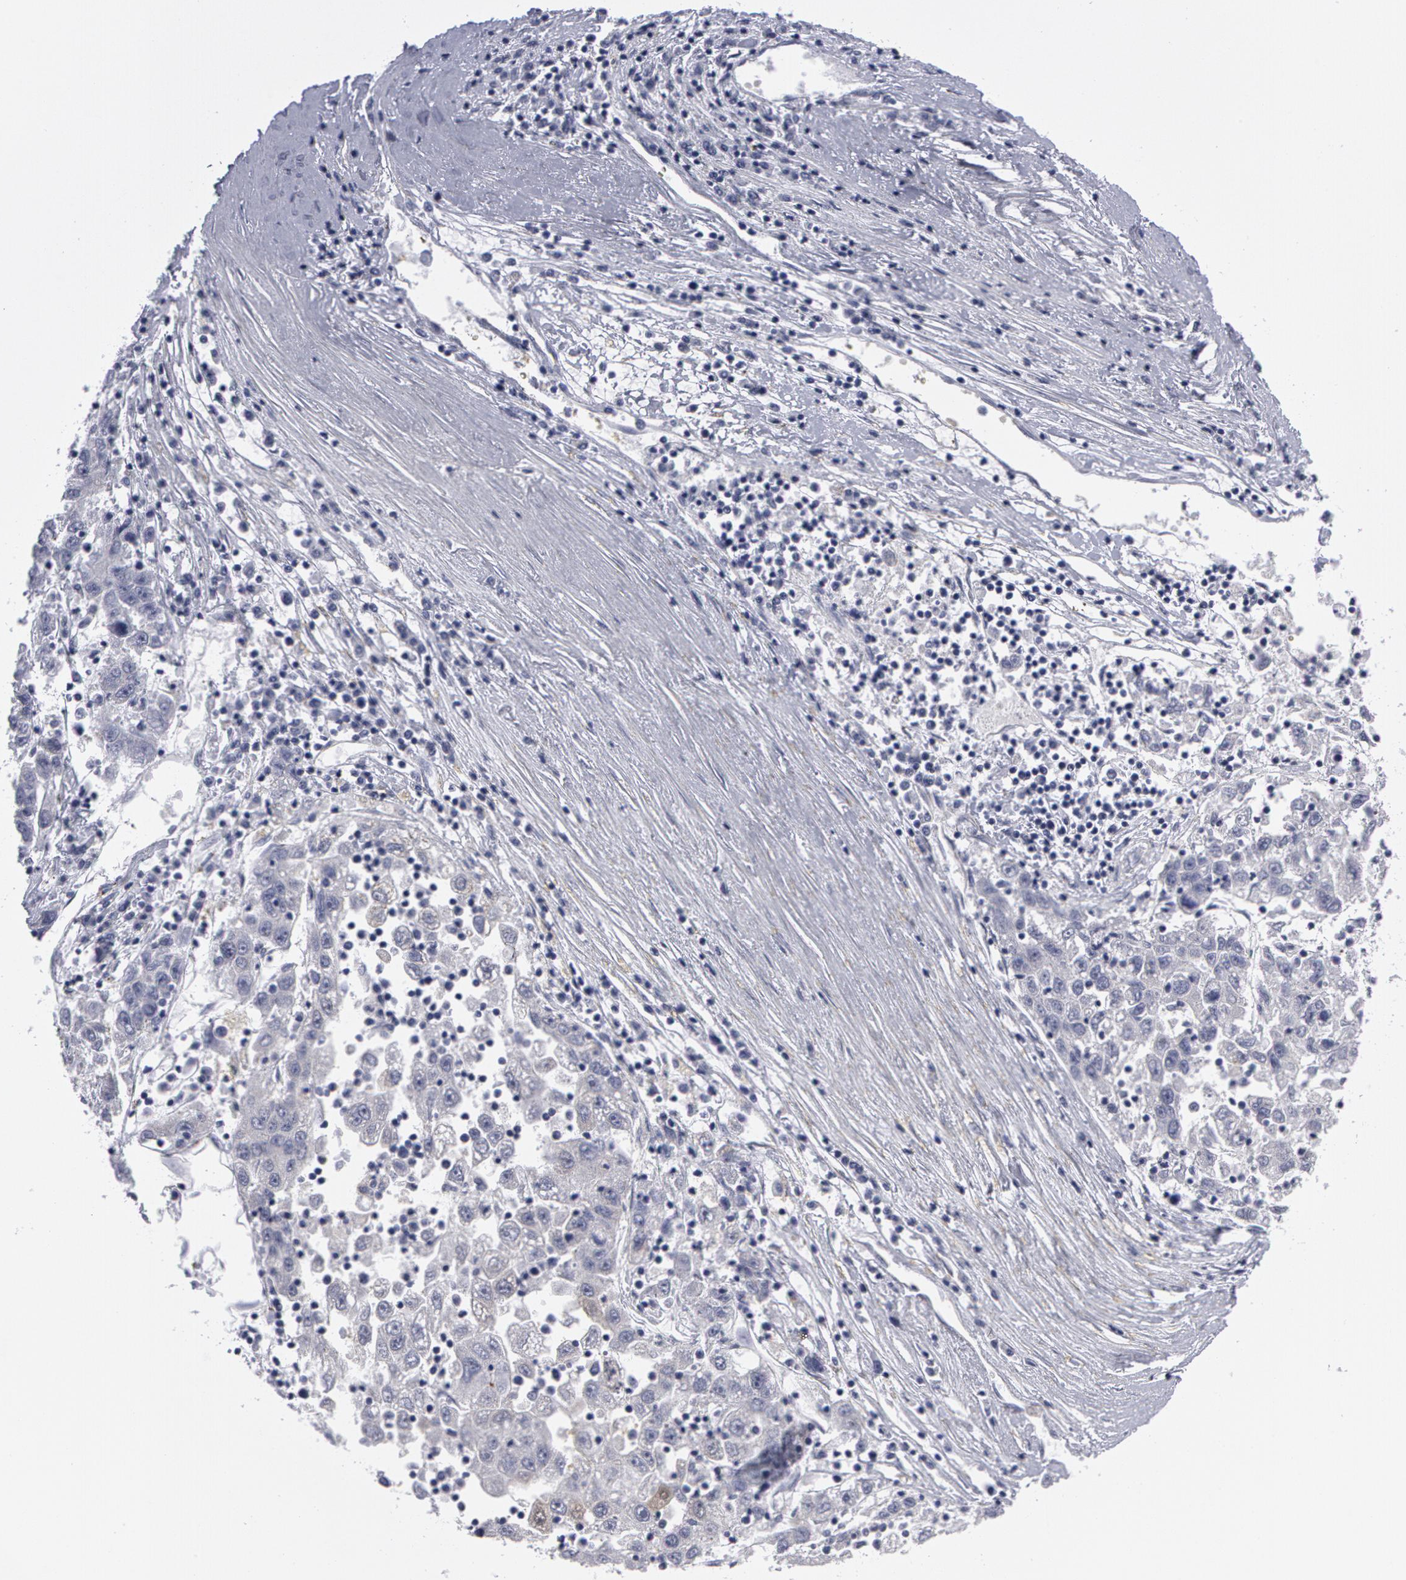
{"staining": {"intensity": "negative", "quantity": "none", "location": "none"}, "tissue": "liver cancer", "cell_type": "Tumor cells", "image_type": "cancer", "snomed": [{"axis": "morphology", "description": "Carcinoma, Hepatocellular, NOS"}, {"axis": "topography", "description": "Liver"}], "caption": "High power microscopy image of an immunohistochemistry image of hepatocellular carcinoma (liver), revealing no significant positivity in tumor cells.", "gene": "SMC1B", "patient": {"sex": "male", "age": 49}}